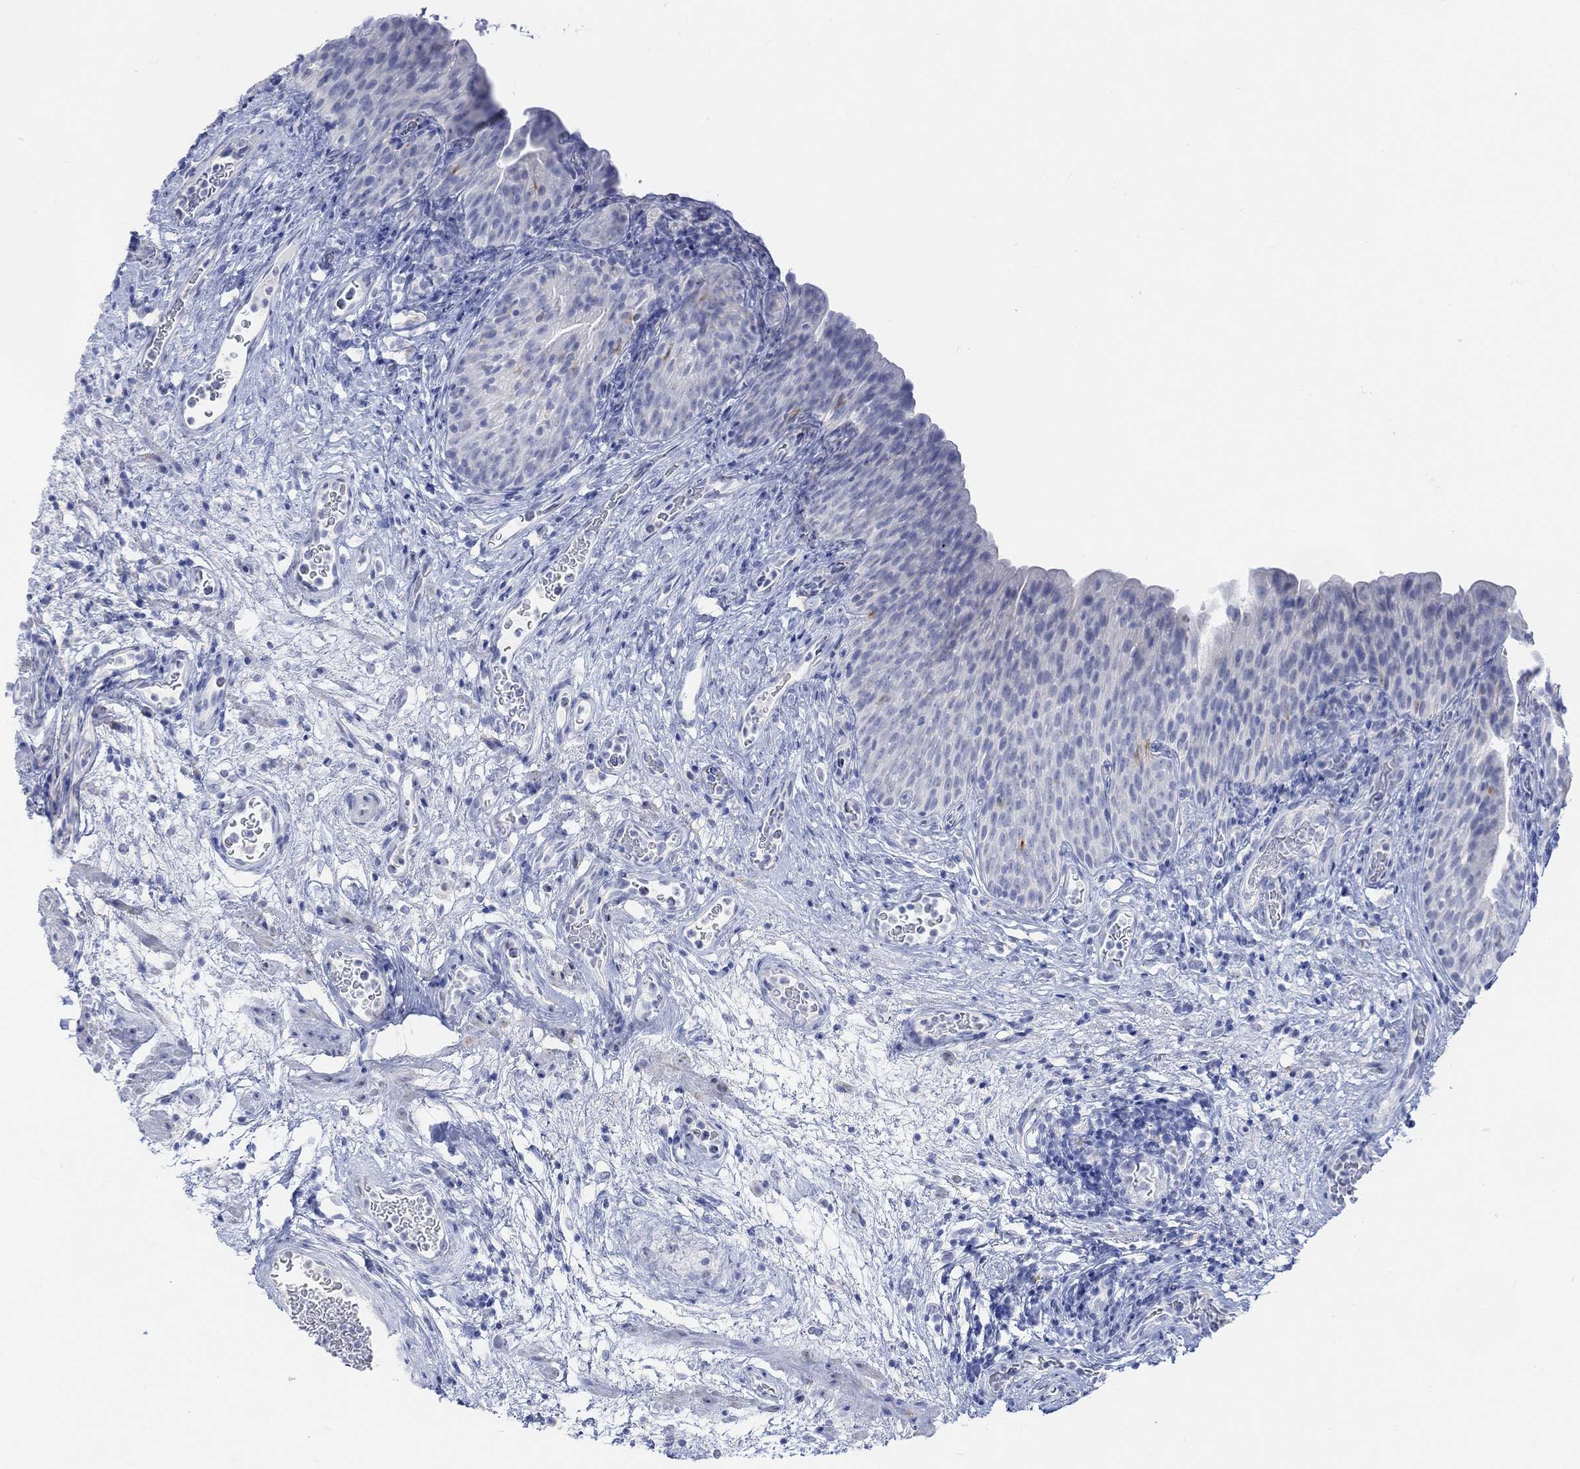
{"staining": {"intensity": "negative", "quantity": "none", "location": "none"}, "tissue": "urinary bladder", "cell_type": "Urothelial cells", "image_type": "normal", "snomed": [{"axis": "morphology", "description": "Normal tissue, NOS"}, {"axis": "topography", "description": "Urinary bladder"}], "caption": "Immunohistochemical staining of unremarkable urinary bladder shows no significant staining in urothelial cells. (DAB (3,3'-diaminobenzidine) IHC visualized using brightfield microscopy, high magnification).", "gene": "AK8", "patient": {"sex": "male", "age": 76}}